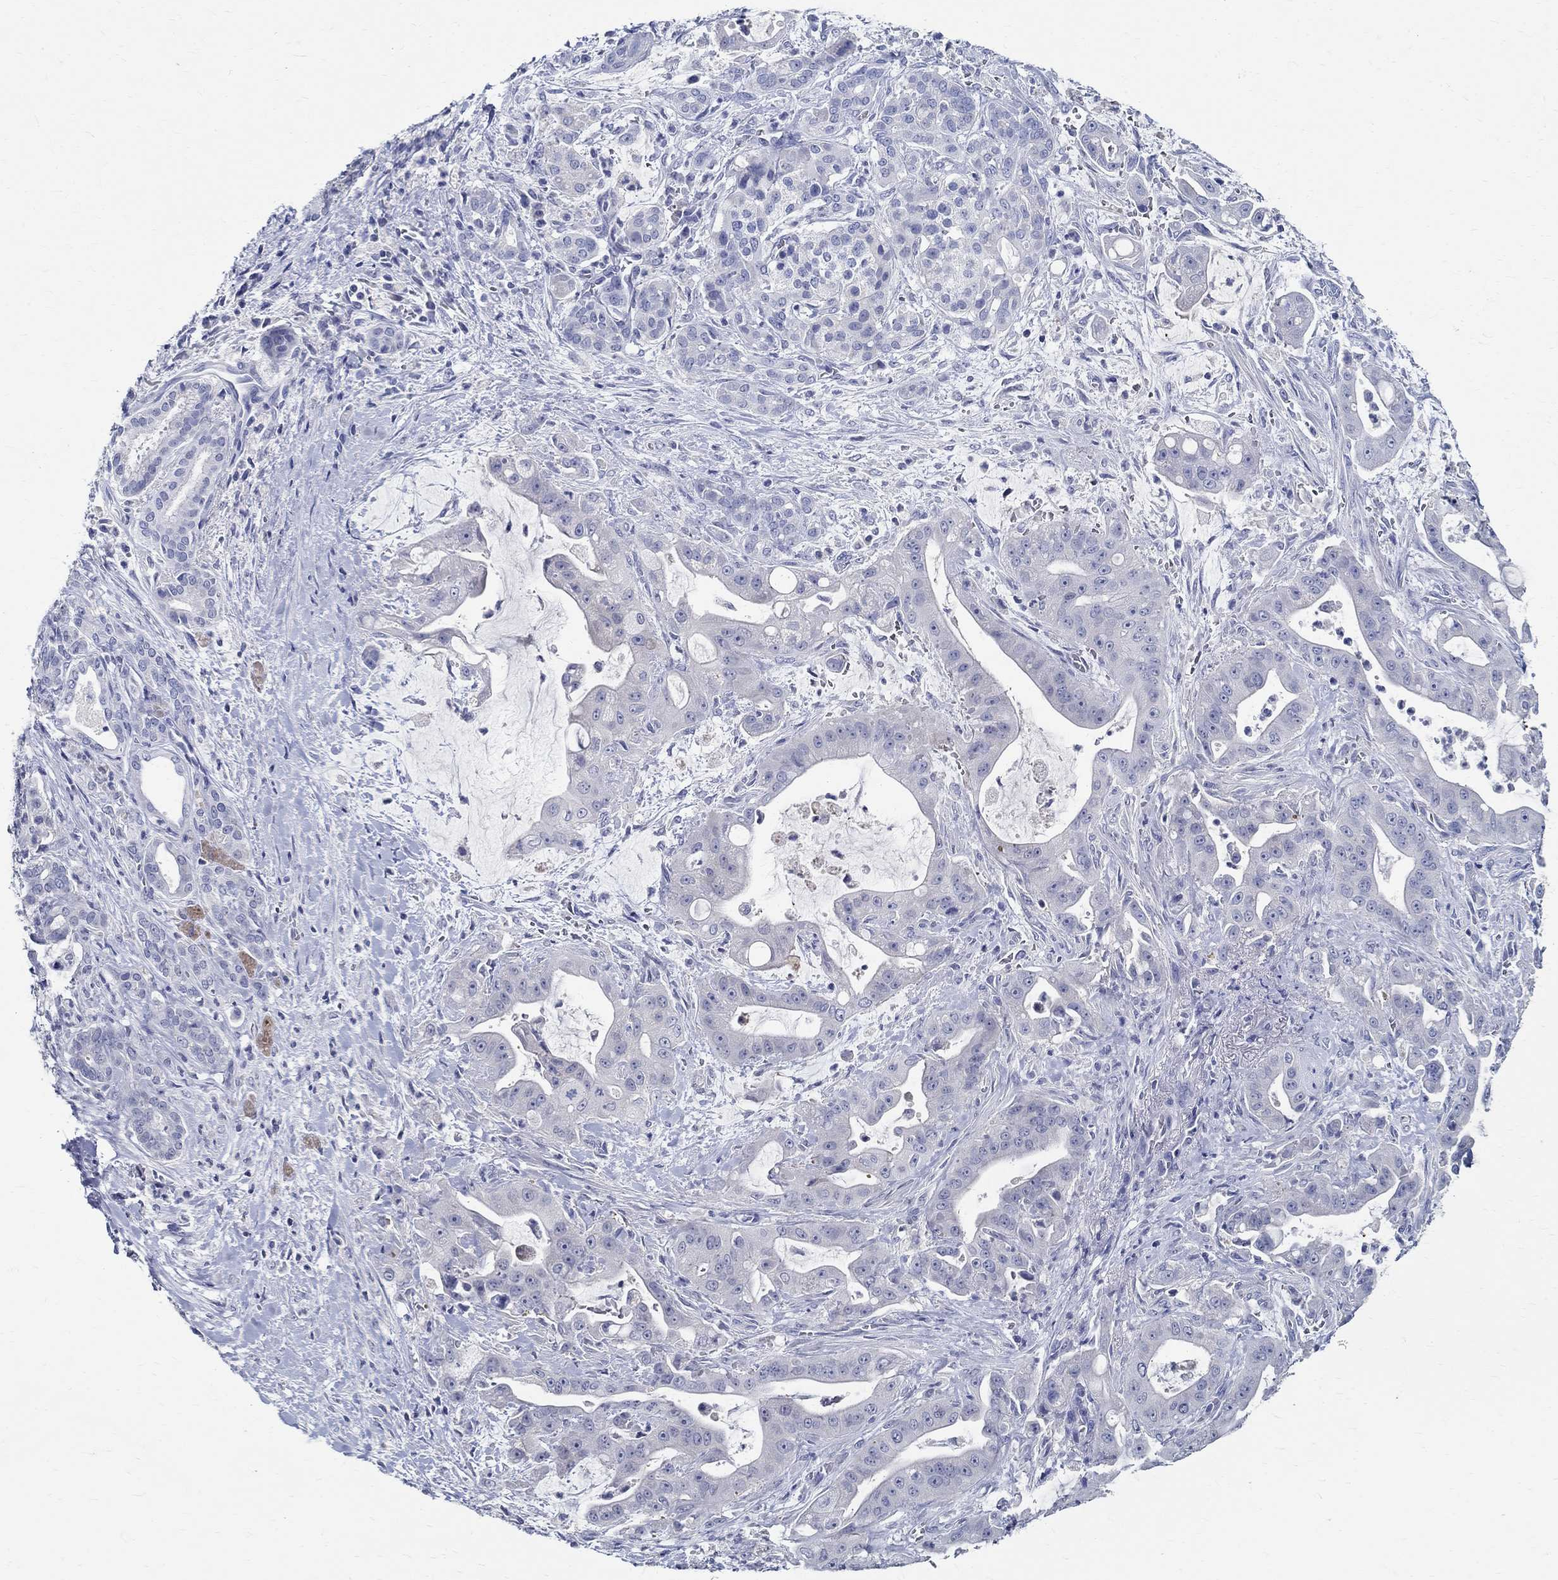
{"staining": {"intensity": "negative", "quantity": "none", "location": "none"}, "tissue": "pancreatic cancer", "cell_type": "Tumor cells", "image_type": "cancer", "snomed": [{"axis": "morphology", "description": "Normal tissue, NOS"}, {"axis": "morphology", "description": "Inflammation, NOS"}, {"axis": "morphology", "description": "Adenocarcinoma, NOS"}, {"axis": "topography", "description": "Pancreas"}], "caption": "Tumor cells show no significant protein staining in pancreatic cancer.", "gene": "CETN1", "patient": {"sex": "male", "age": 57}}